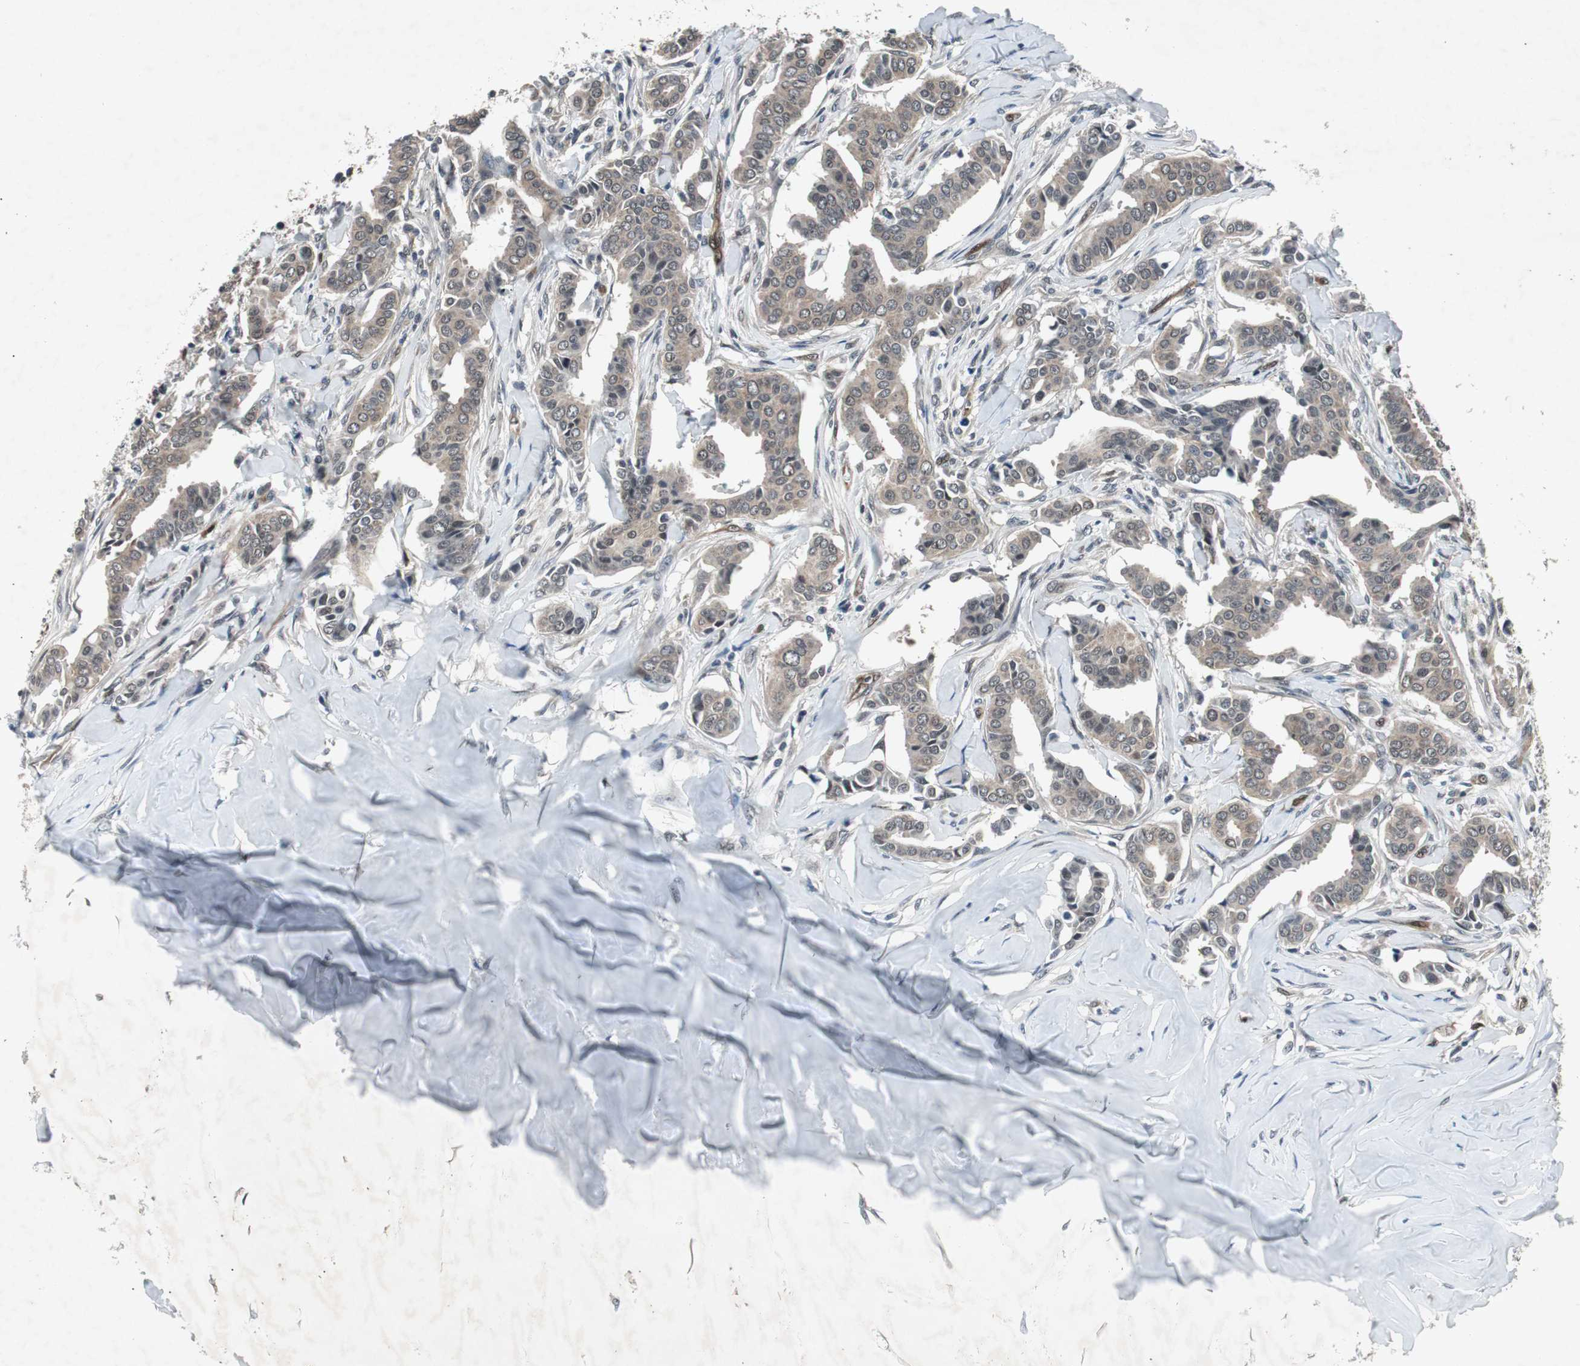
{"staining": {"intensity": "weak", "quantity": ">75%", "location": "cytoplasmic/membranous"}, "tissue": "head and neck cancer", "cell_type": "Tumor cells", "image_type": "cancer", "snomed": [{"axis": "morphology", "description": "Adenocarcinoma, NOS"}, {"axis": "topography", "description": "Salivary gland"}, {"axis": "topography", "description": "Head-Neck"}], "caption": "IHC (DAB (3,3'-diaminobenzidine)) staining of human head and neck cancer (adenocarcinoma) exhibits weak cytoplasmic/membranous protein expression in approximately >75% of tumor cells.", "gene": "SMAD1", "patient": {"sex": "female", "age": 59}}